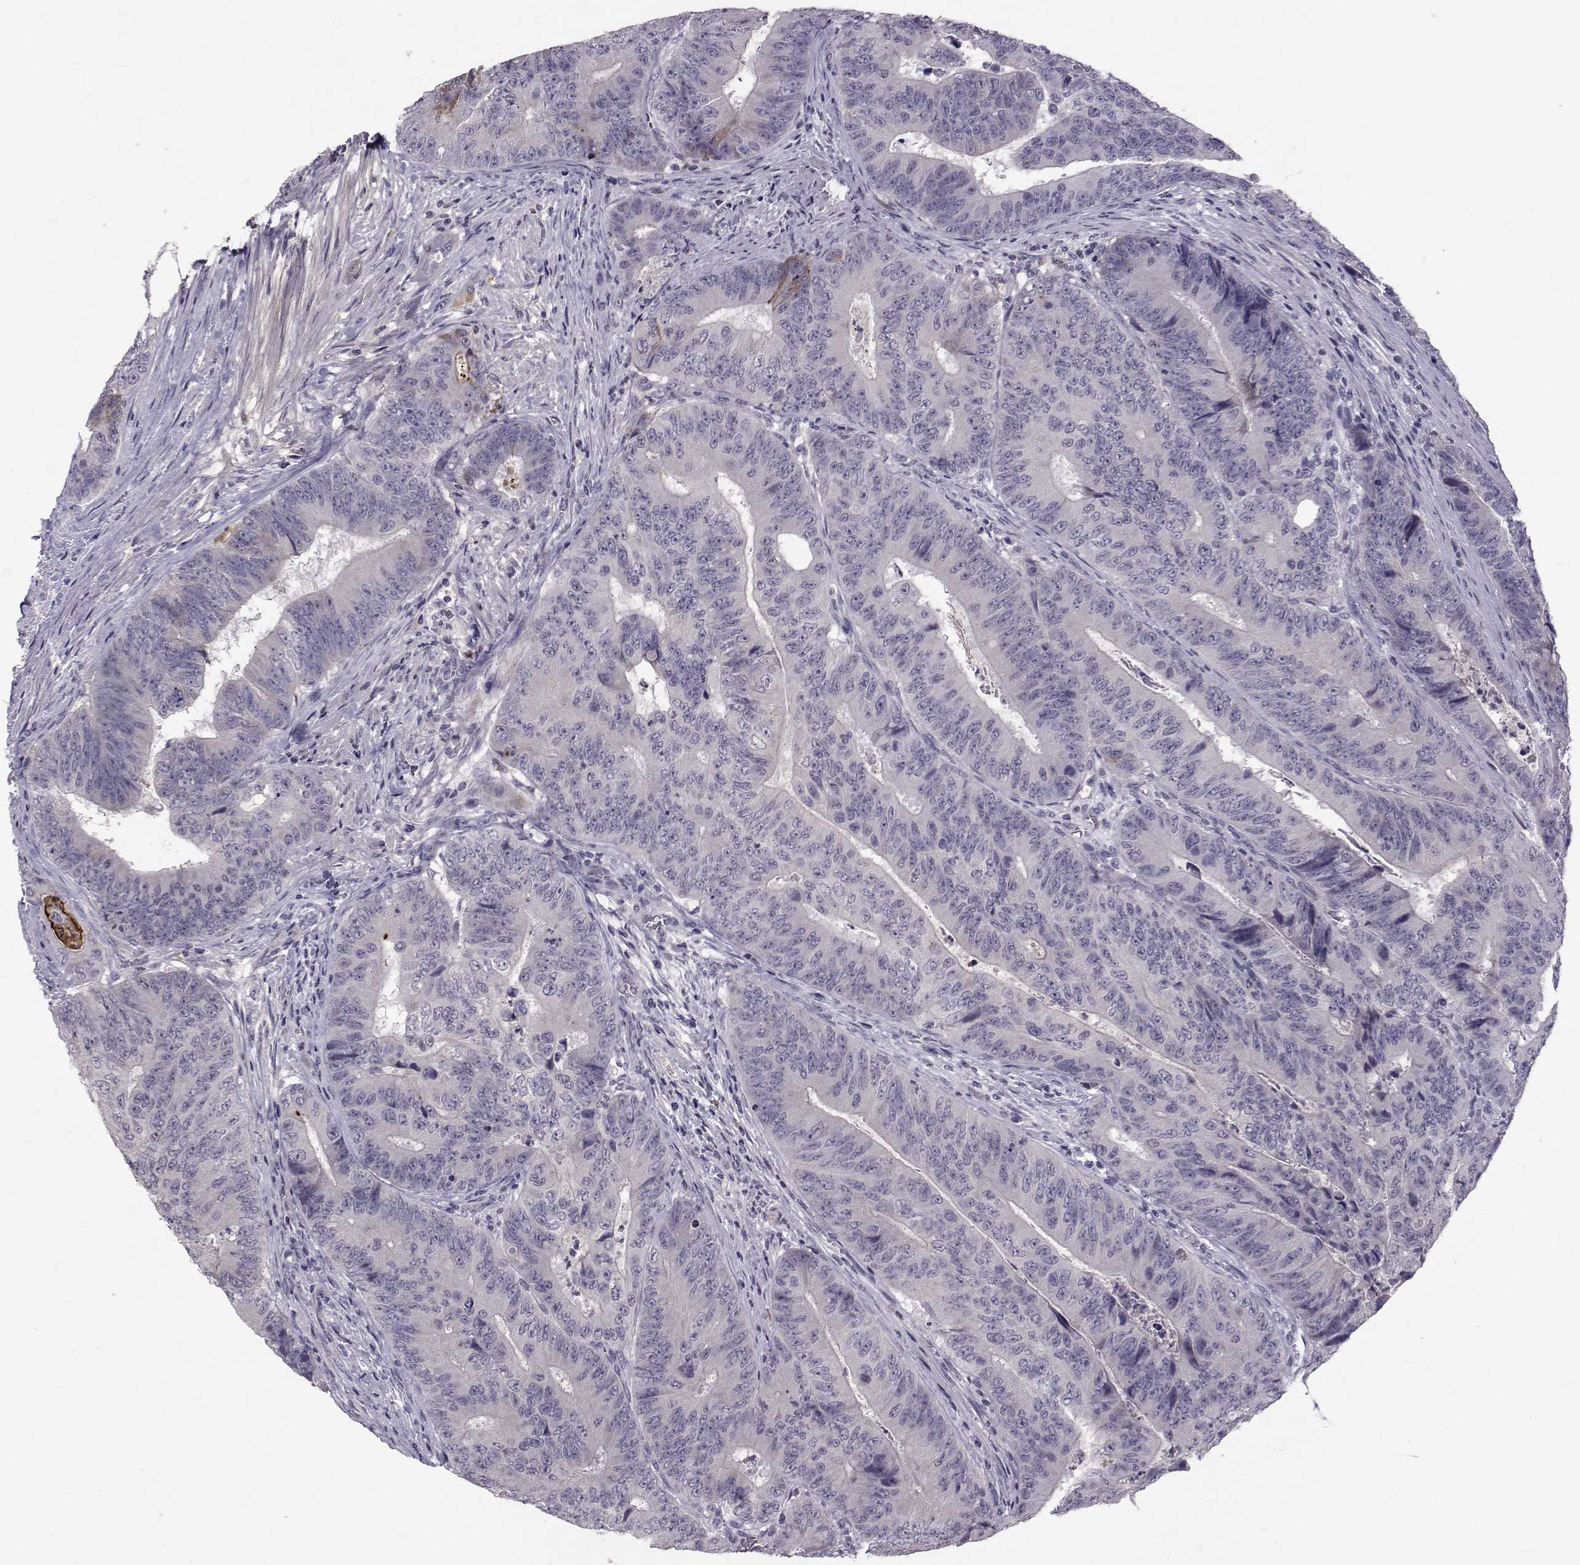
{"staining": {"intensity": "negative", "quantity": "none", "location": "none"}, "tissue": "colorectal cancer", "cell_type": "Tumor cells", "image_type": "cancer", "snomed": [{"axis": "morphology", "description": "Adenocarcinoma, NOS"}, {"axis": "topography", "description": "Colon"}], "caption": "Histopathology image shows no significant protein expression in tumor cells of colorectal adenocarcinoma.", "gene": "TNFRSF11B", "patient": {"sex": "female", "age": 48}}